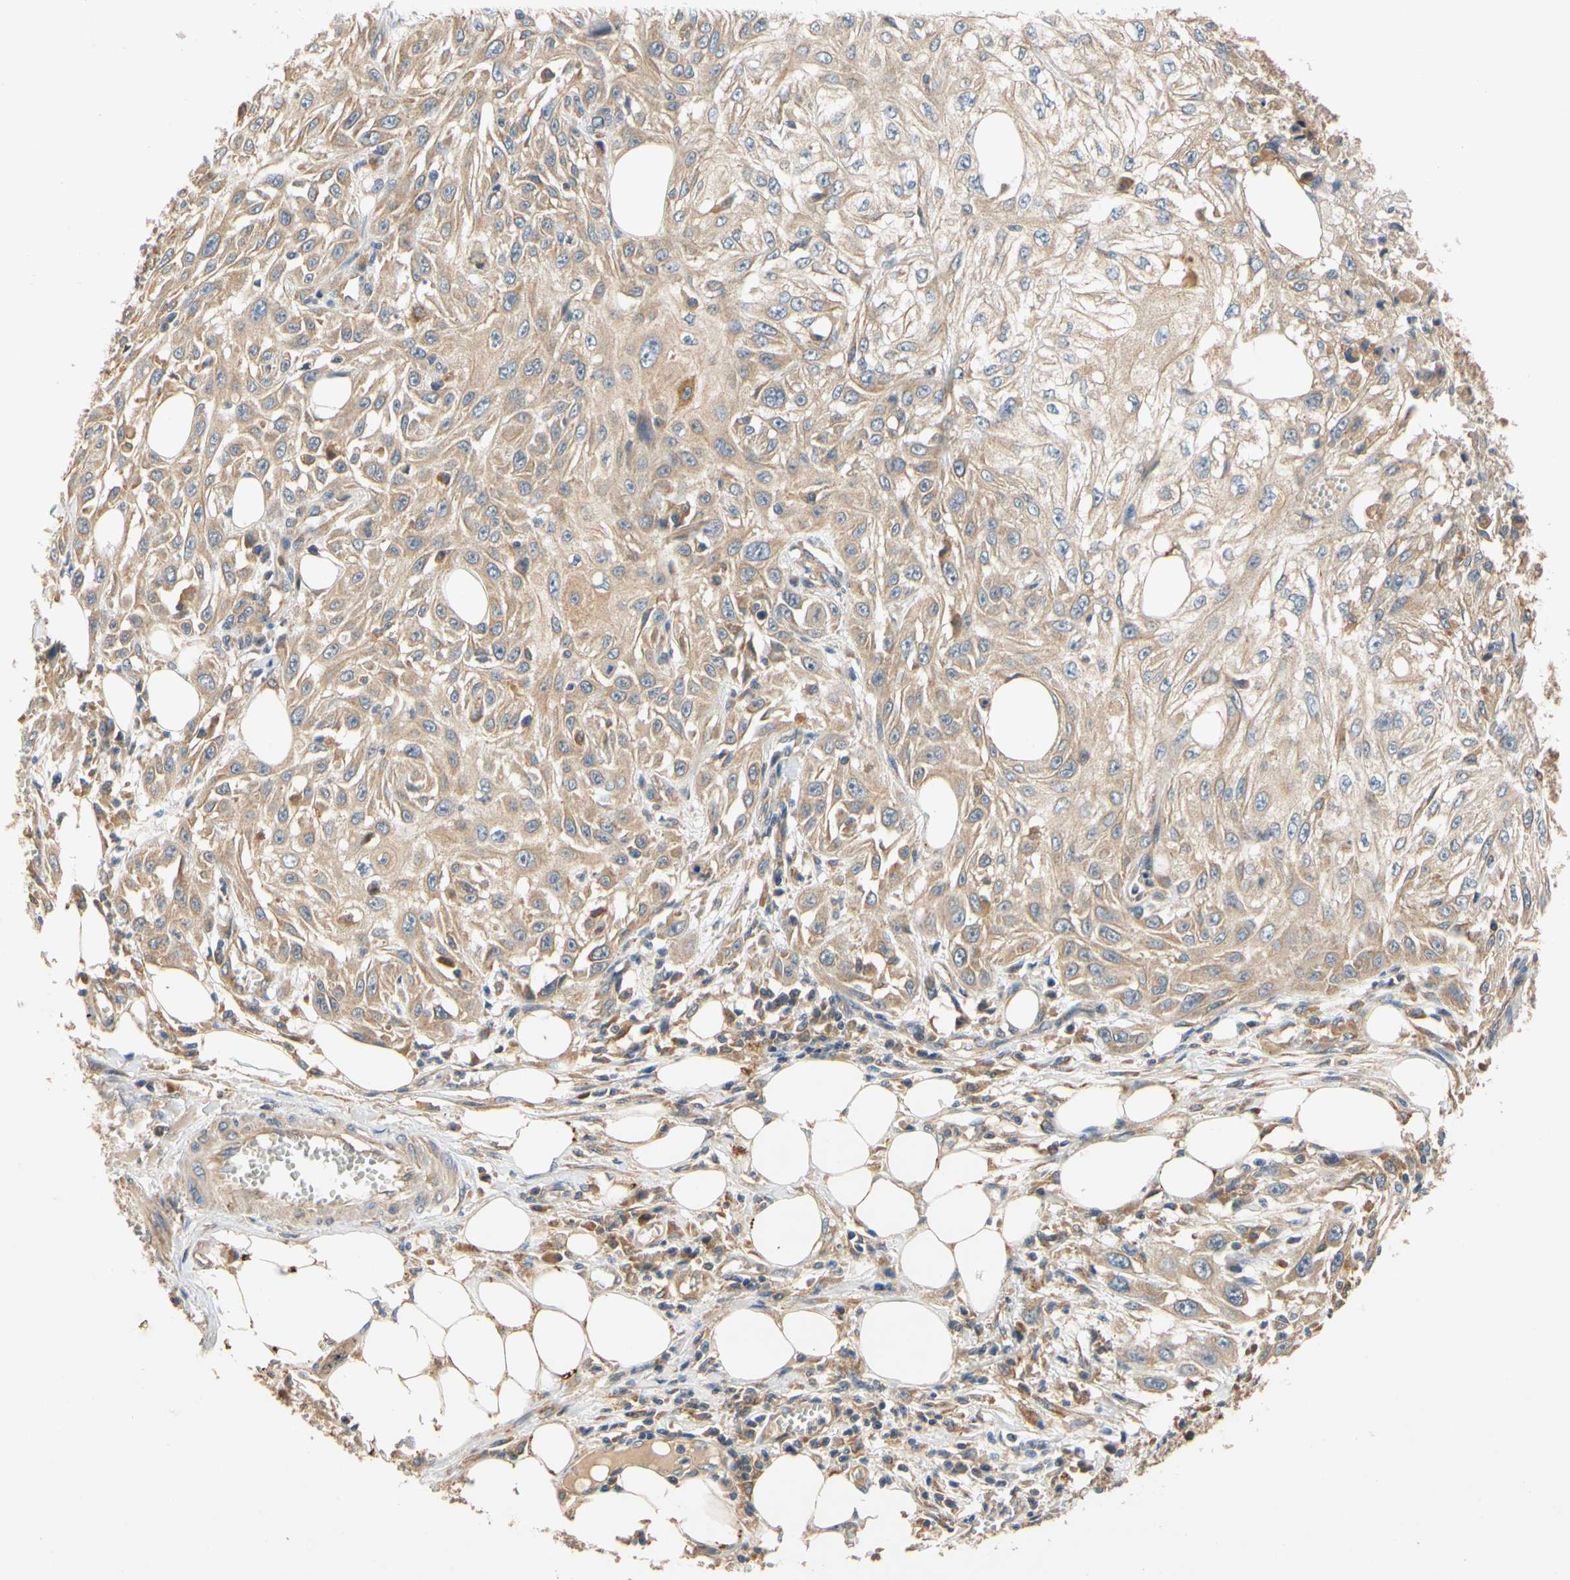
{"staining": {"intensity": "weak", "quantity": "25%-75%", "location": "cytoplasmic/membranous"}, "tissue": "skin cancer", "cell_type": "Tumor cells", "image_type": "cancer", "snomed": [{"axis": "morphology", "description": "Squamous cell carcinoma, NOS"}, {"axis": "topography", "description": "Skin"}], "caption": "Brown immunohistochemical staining in human skin cancer shows weak cytoplasmic/membranous staining in about 25%-75% of tumor cells. (DAB = brown stain, brightfield microscopy at high magnification).", "gene": "USP46", "patient": {"sex": "male", "age": 75}}